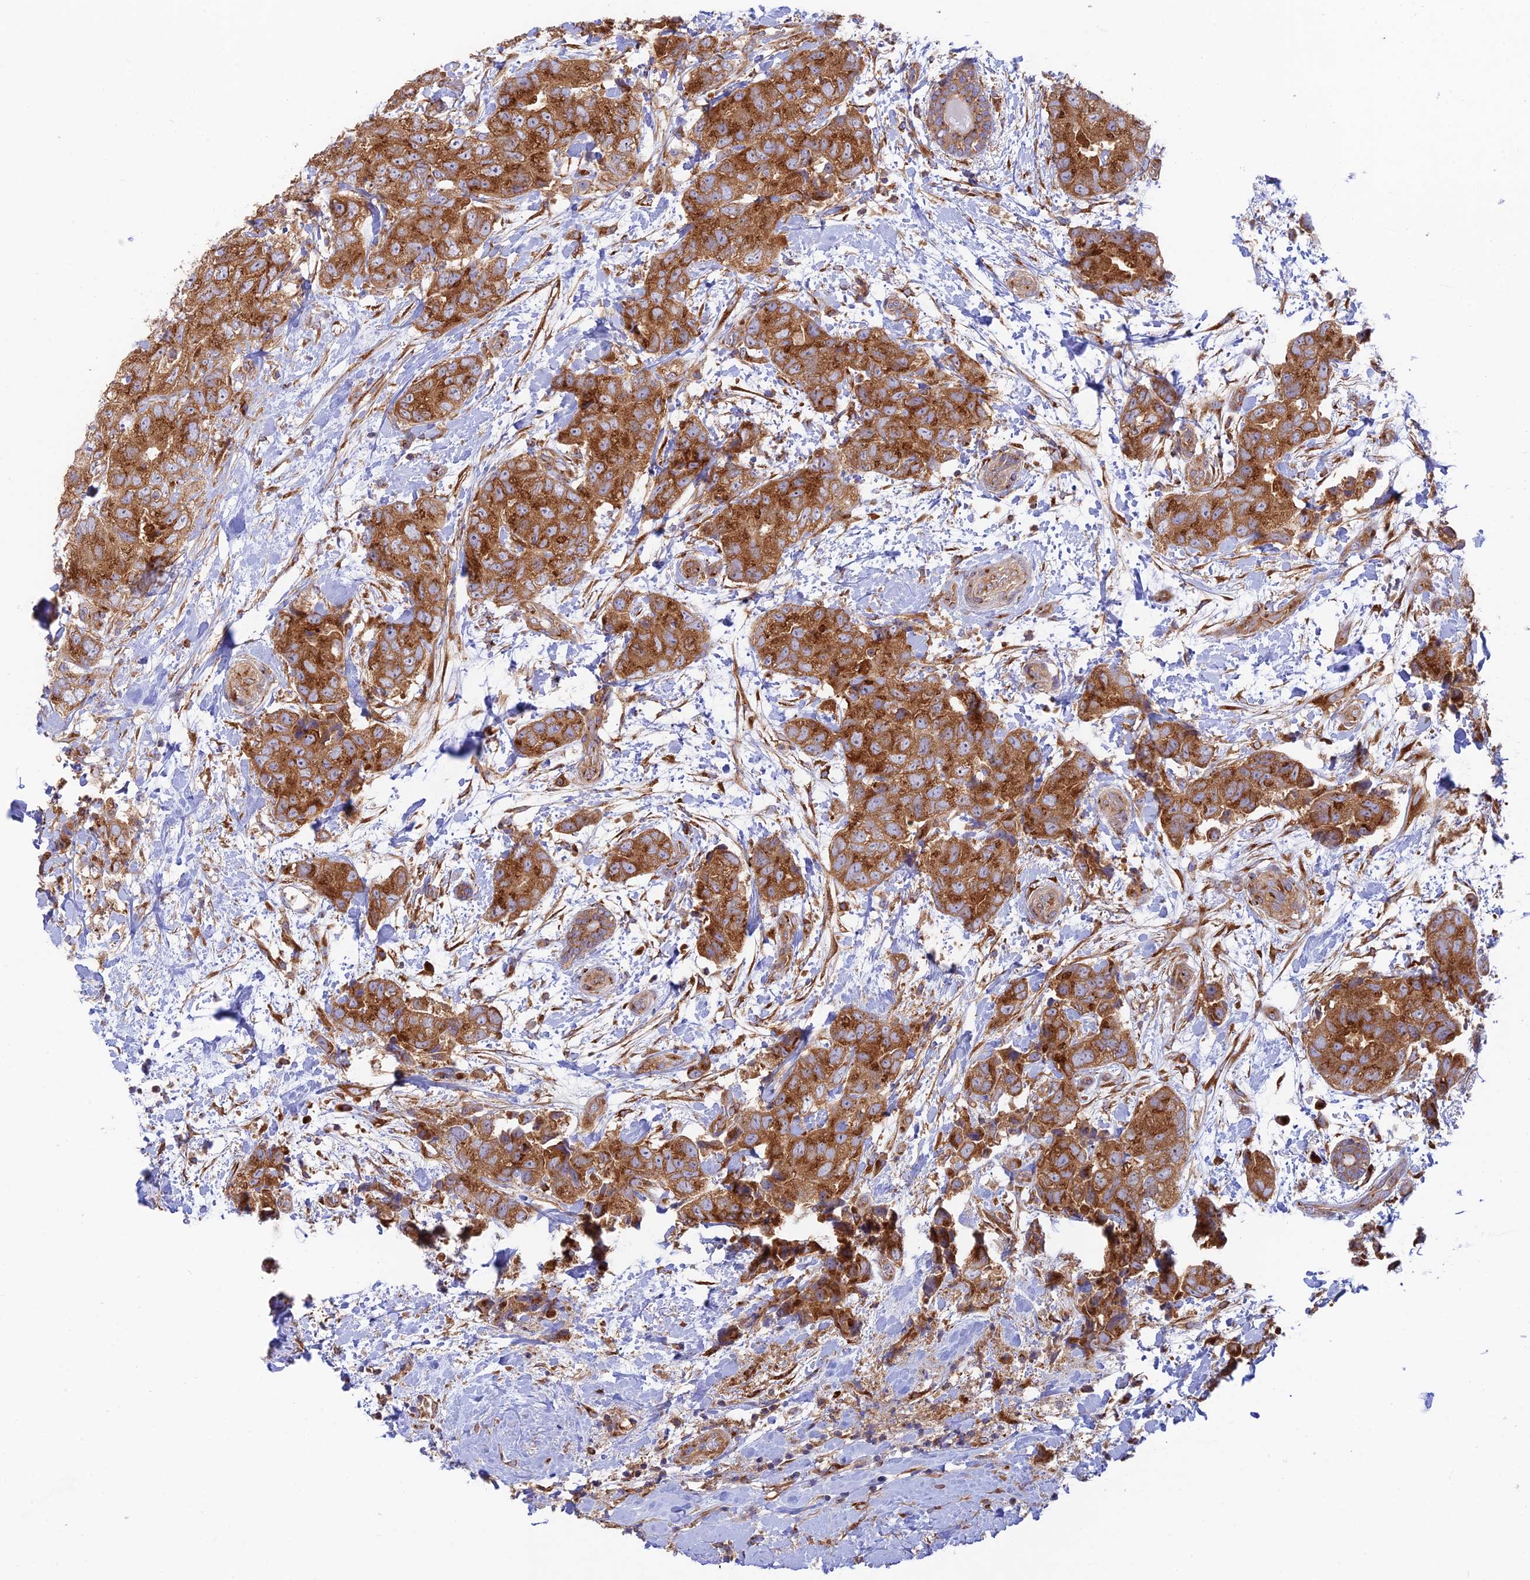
{"staining": {"intensity": "strong", "quantity": ">75%", "location": "cytoplasmic/membranous"}, "tissue": "breast cancer", "cell_type": "Tumor cells", "image_type": "cancer", "snomed": [{"axis": "morphology", "description": "Duct carcinoma"}, {"axis": "topography", "description": "Breast"}], "caption": "Brown immunohistochemical staining in infiltrating ductal carcinoma (breast) demonstrates strong cytoplasmic/membranous staining in about >75% of tumor cells.", "gene": "GOLGA3", "patient": {"sex": "female", "age": 62}}